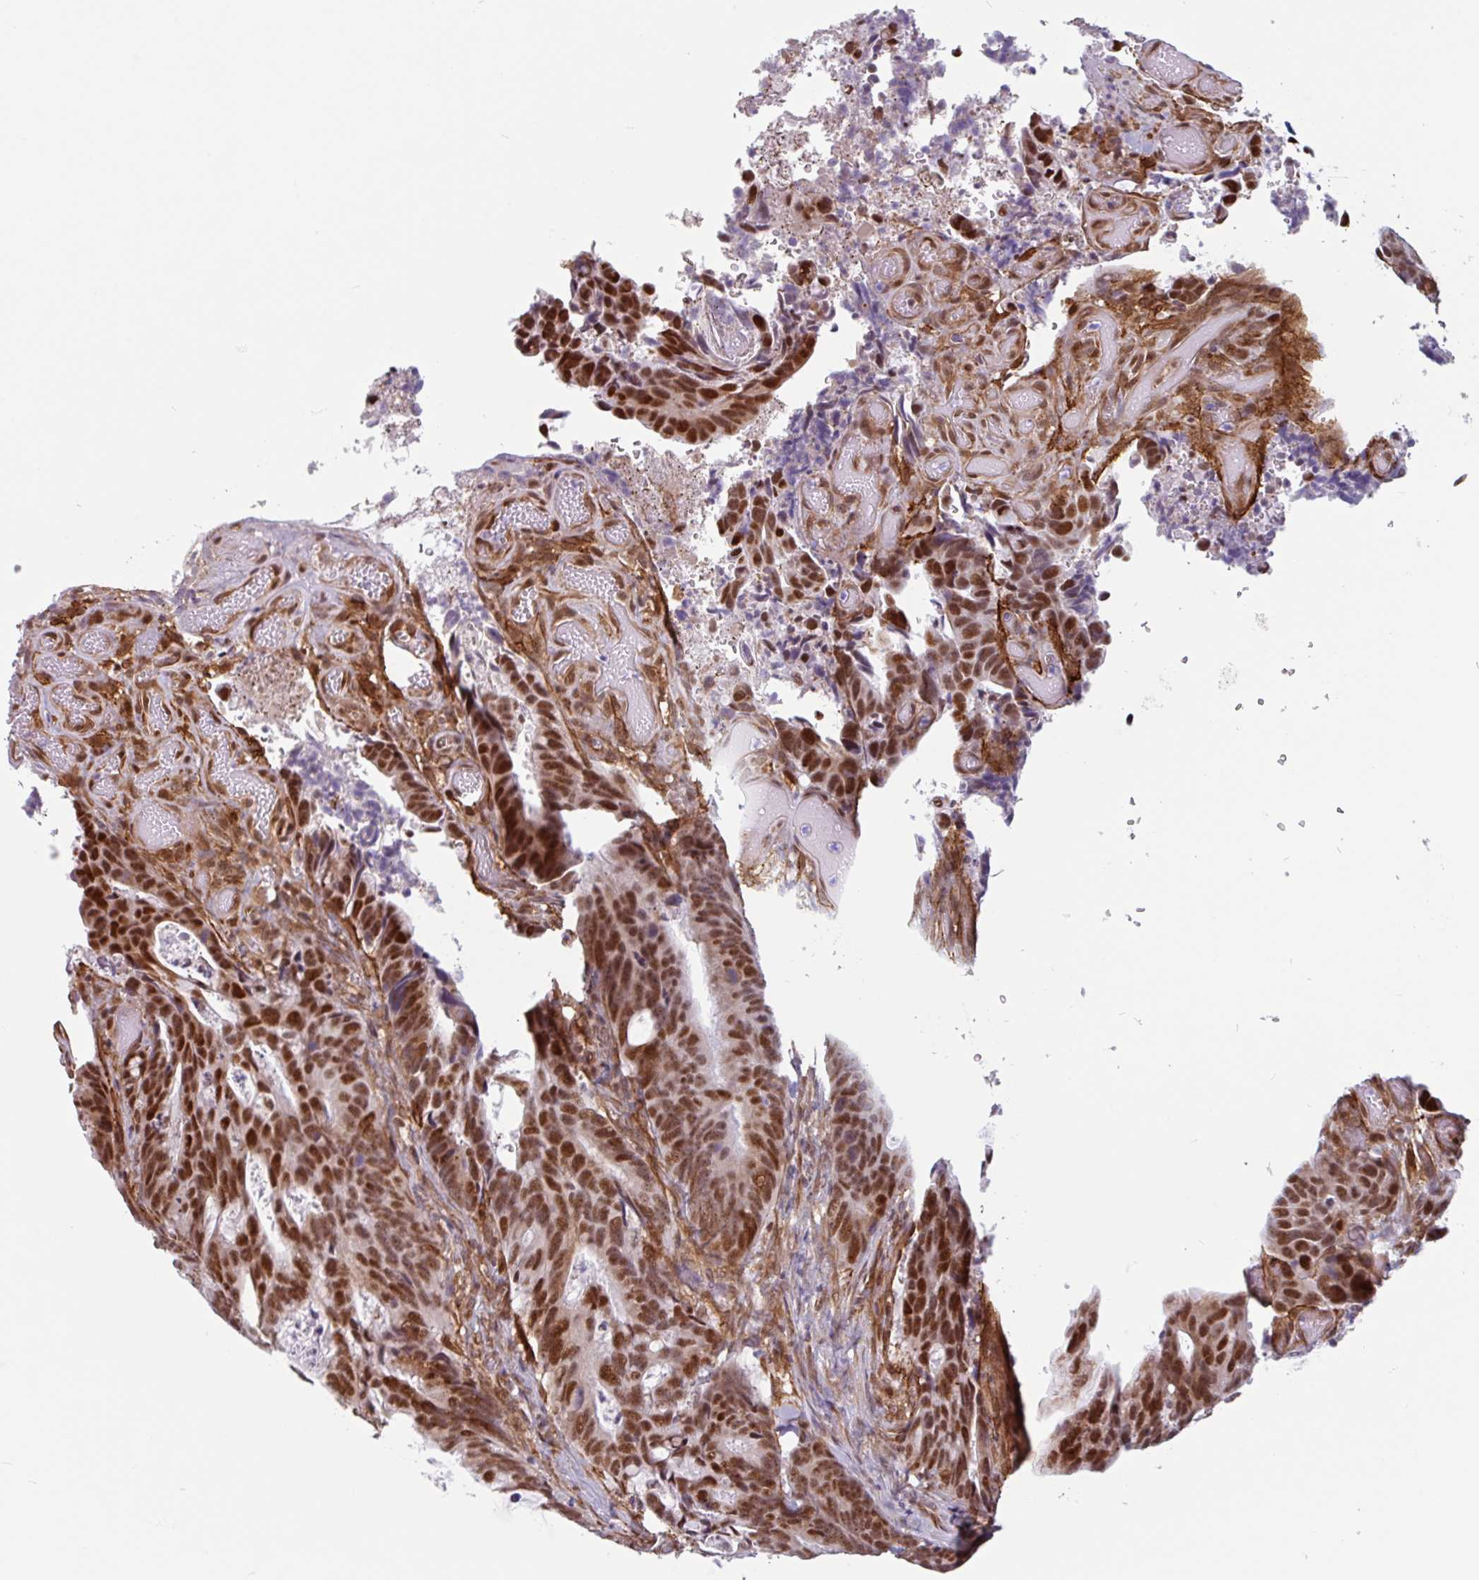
{"staining": {"intensity": "strong", "quantity": ">75%", "location": "nuclear"}, "tissue": "colorectal cancer", "cell_type": "Tumor cells", "image_type": "cancer", "snomed": [{"axis": "morphology", "description": "Adenocarcinoma, NOS"}, {"axis": "topography", "description": "Colon"}], "caption": "A high-resolution photomicrograph shows immunohistochemistry staining of colorectal cancer (adenocarcinoma), which displays strong nuclear staining in about >75% of tumor cells.", "gene": "TMEM119", "patient": {"sex": "female", "age": 82}}